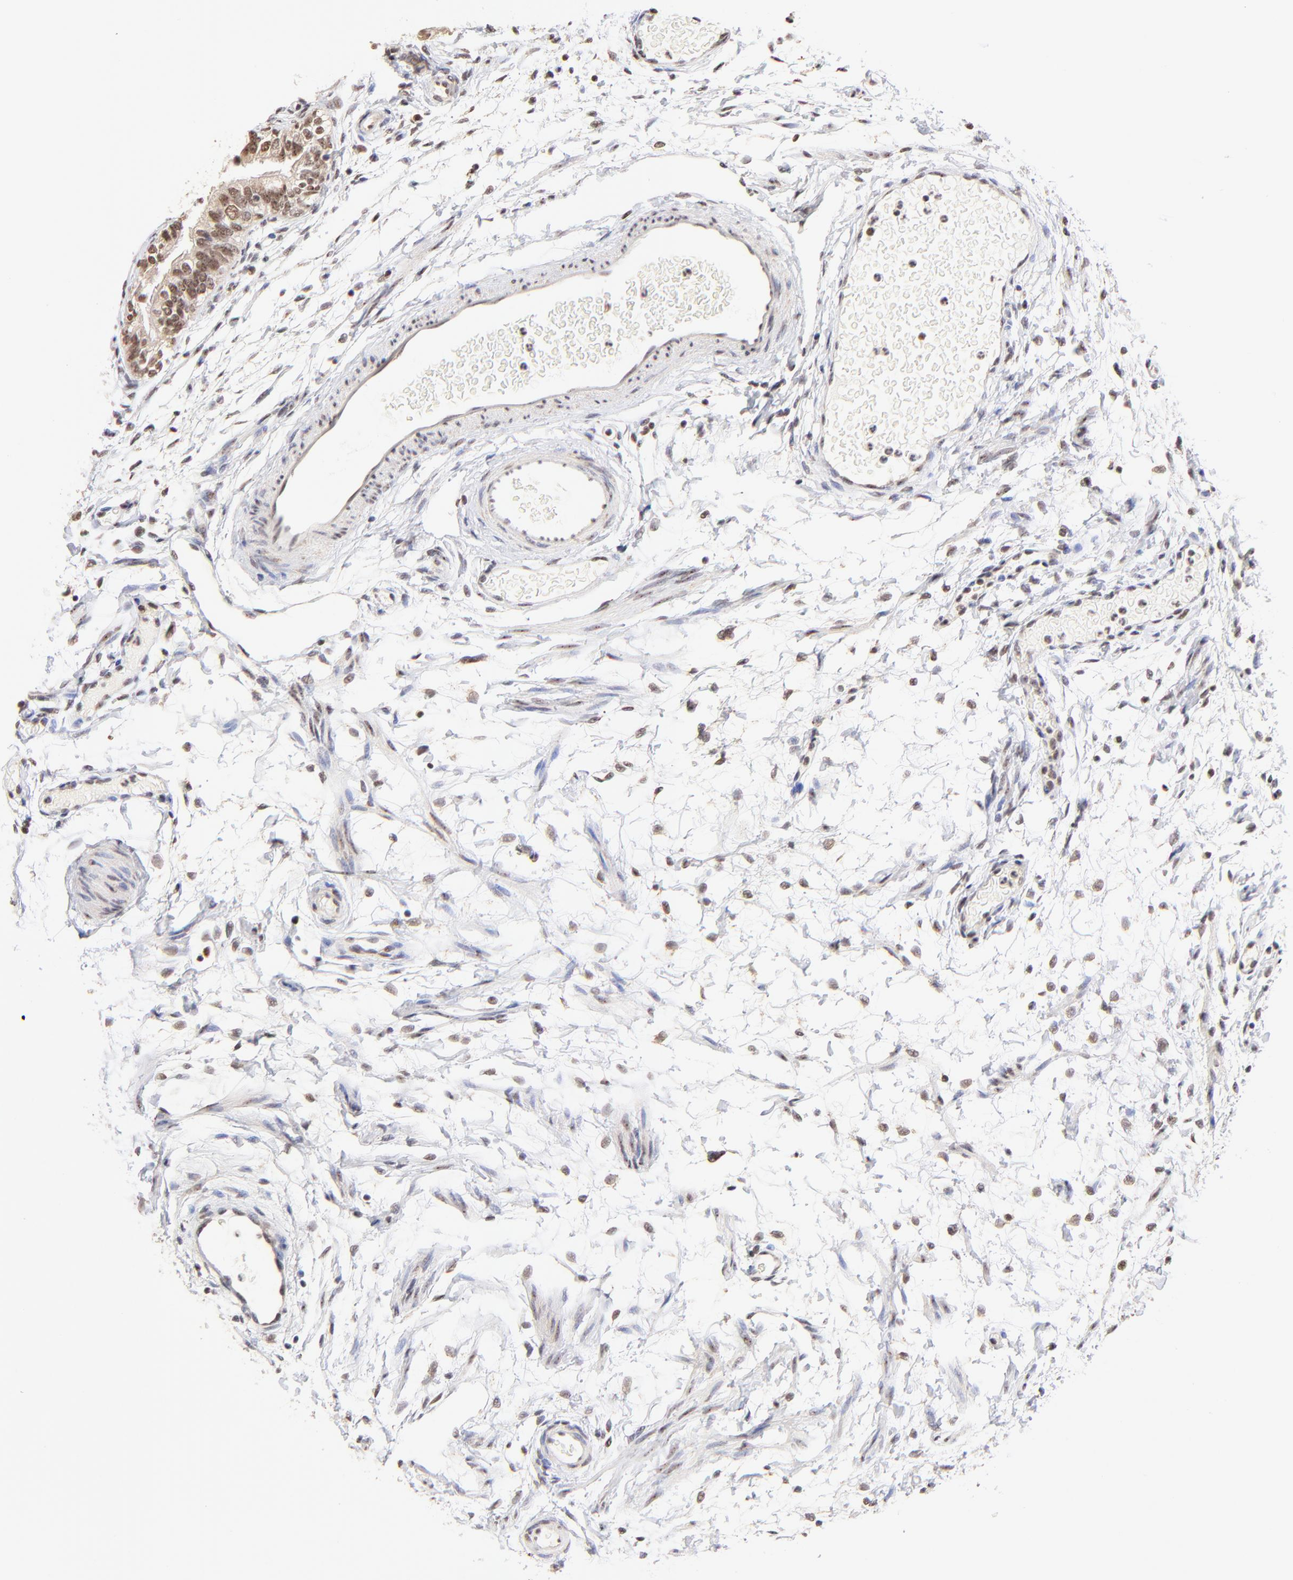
{"staining": {"intensity": "weak", "quantity": ">75%", "location": "nuclear"}, "tissue": "fallopian tube", "cell_type": "Glandular cells", "image_type": "normal", "snomed": [{"axis": "morphology", "description": "Normal tissue, NOS"}, {"axis": "morphology", "description": "Dermoid, NOS"}, {"axis": "topography", "description": "Fallopian tube"}], "caption": "Weak nuclear positivity for a protein is identified in about >75% of glandular cells of normal fallopian tube using IHC.", "gene": "ZNF670", "patient": {"sex": "female", "age": 33}}